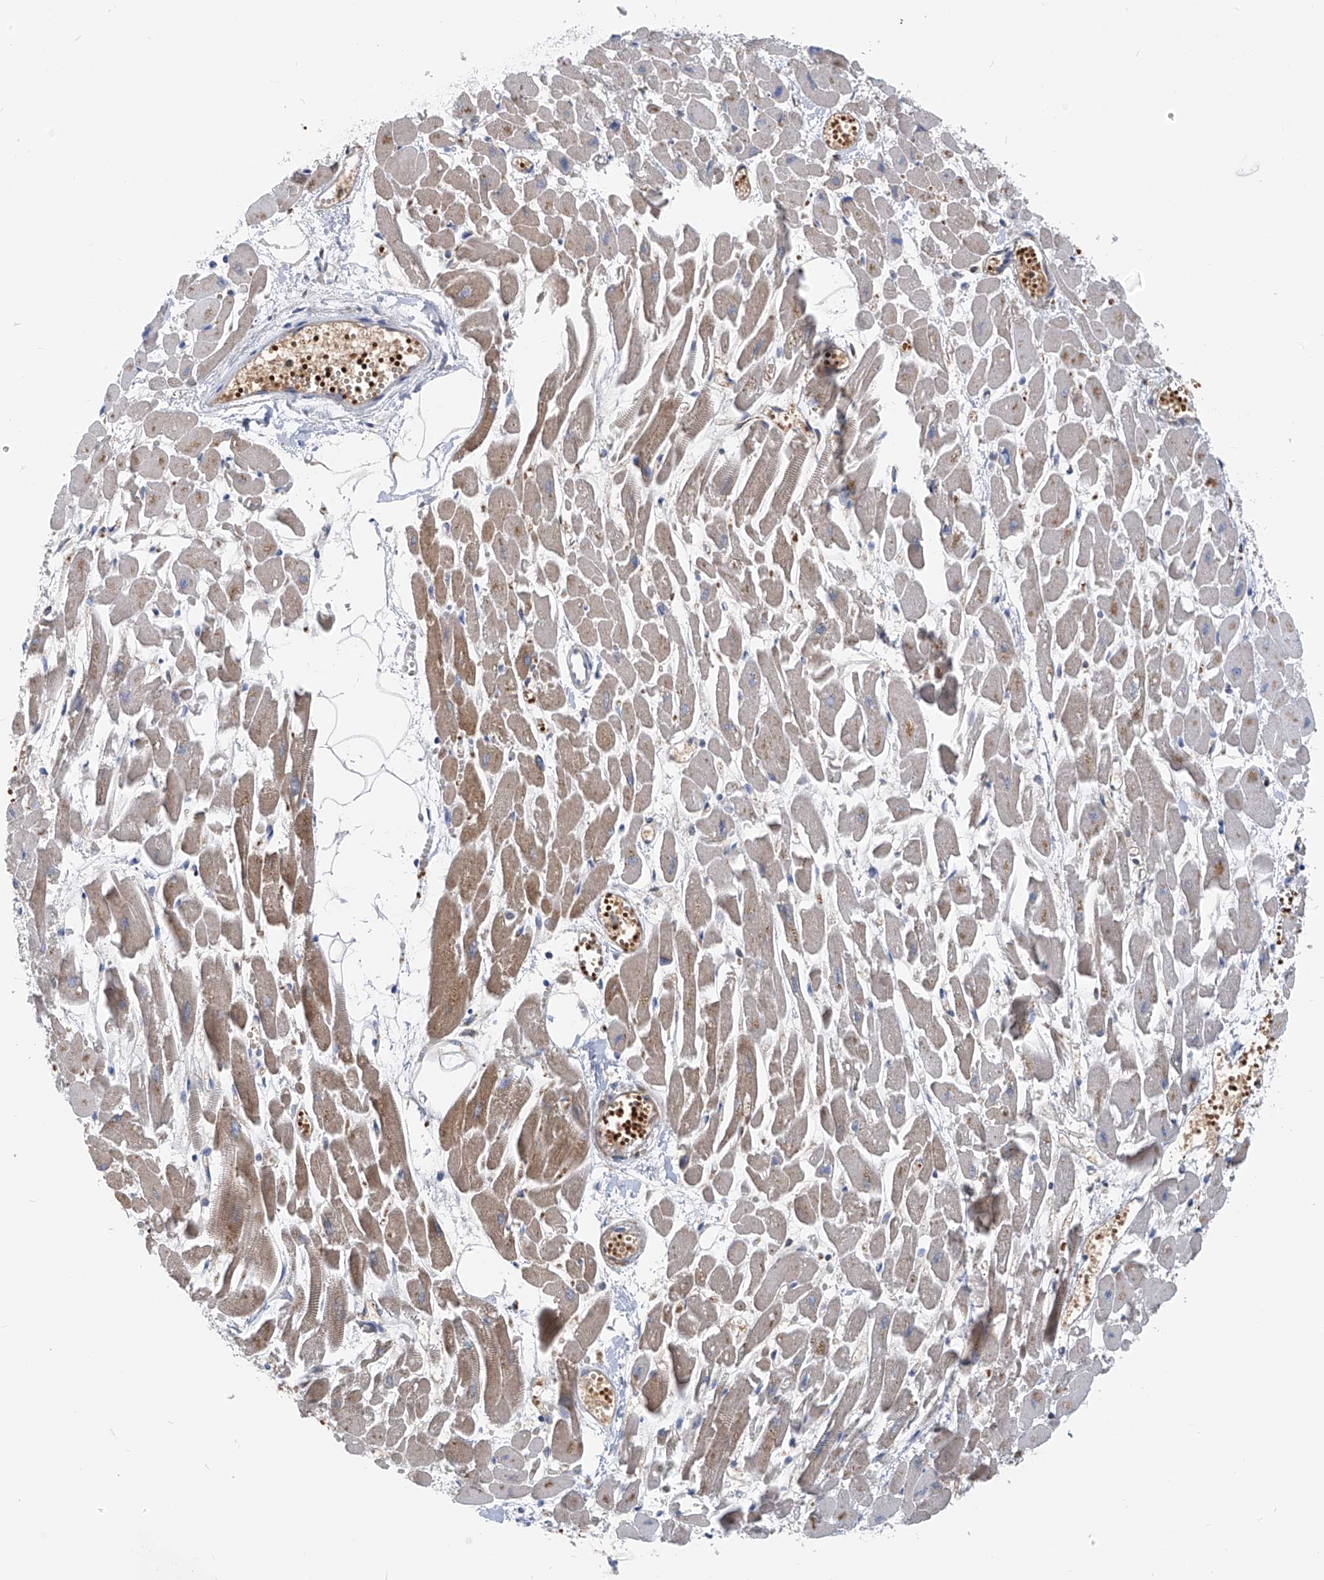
{"staining": {"intensity": "weak", "quantity": "25%-75%", "location": "cytoplasmic/membranous"}, "tissue": "heart muscle", "cell_type": "Cardiomyocytes", "image_type": "normal", "snomed": [{"axis": "morphology", "description": "Normal tissue, NOS"}, {"axis": "topography", "description": "Heart"}], "caption": "Weak cytoplasmic/membranous staining for a protein is identified in about 25%-75% of cardiomyocytes of normal heart muscle using IHC.", "gene": "FGD2", "patient": {"sex": "female", "age": 64}}